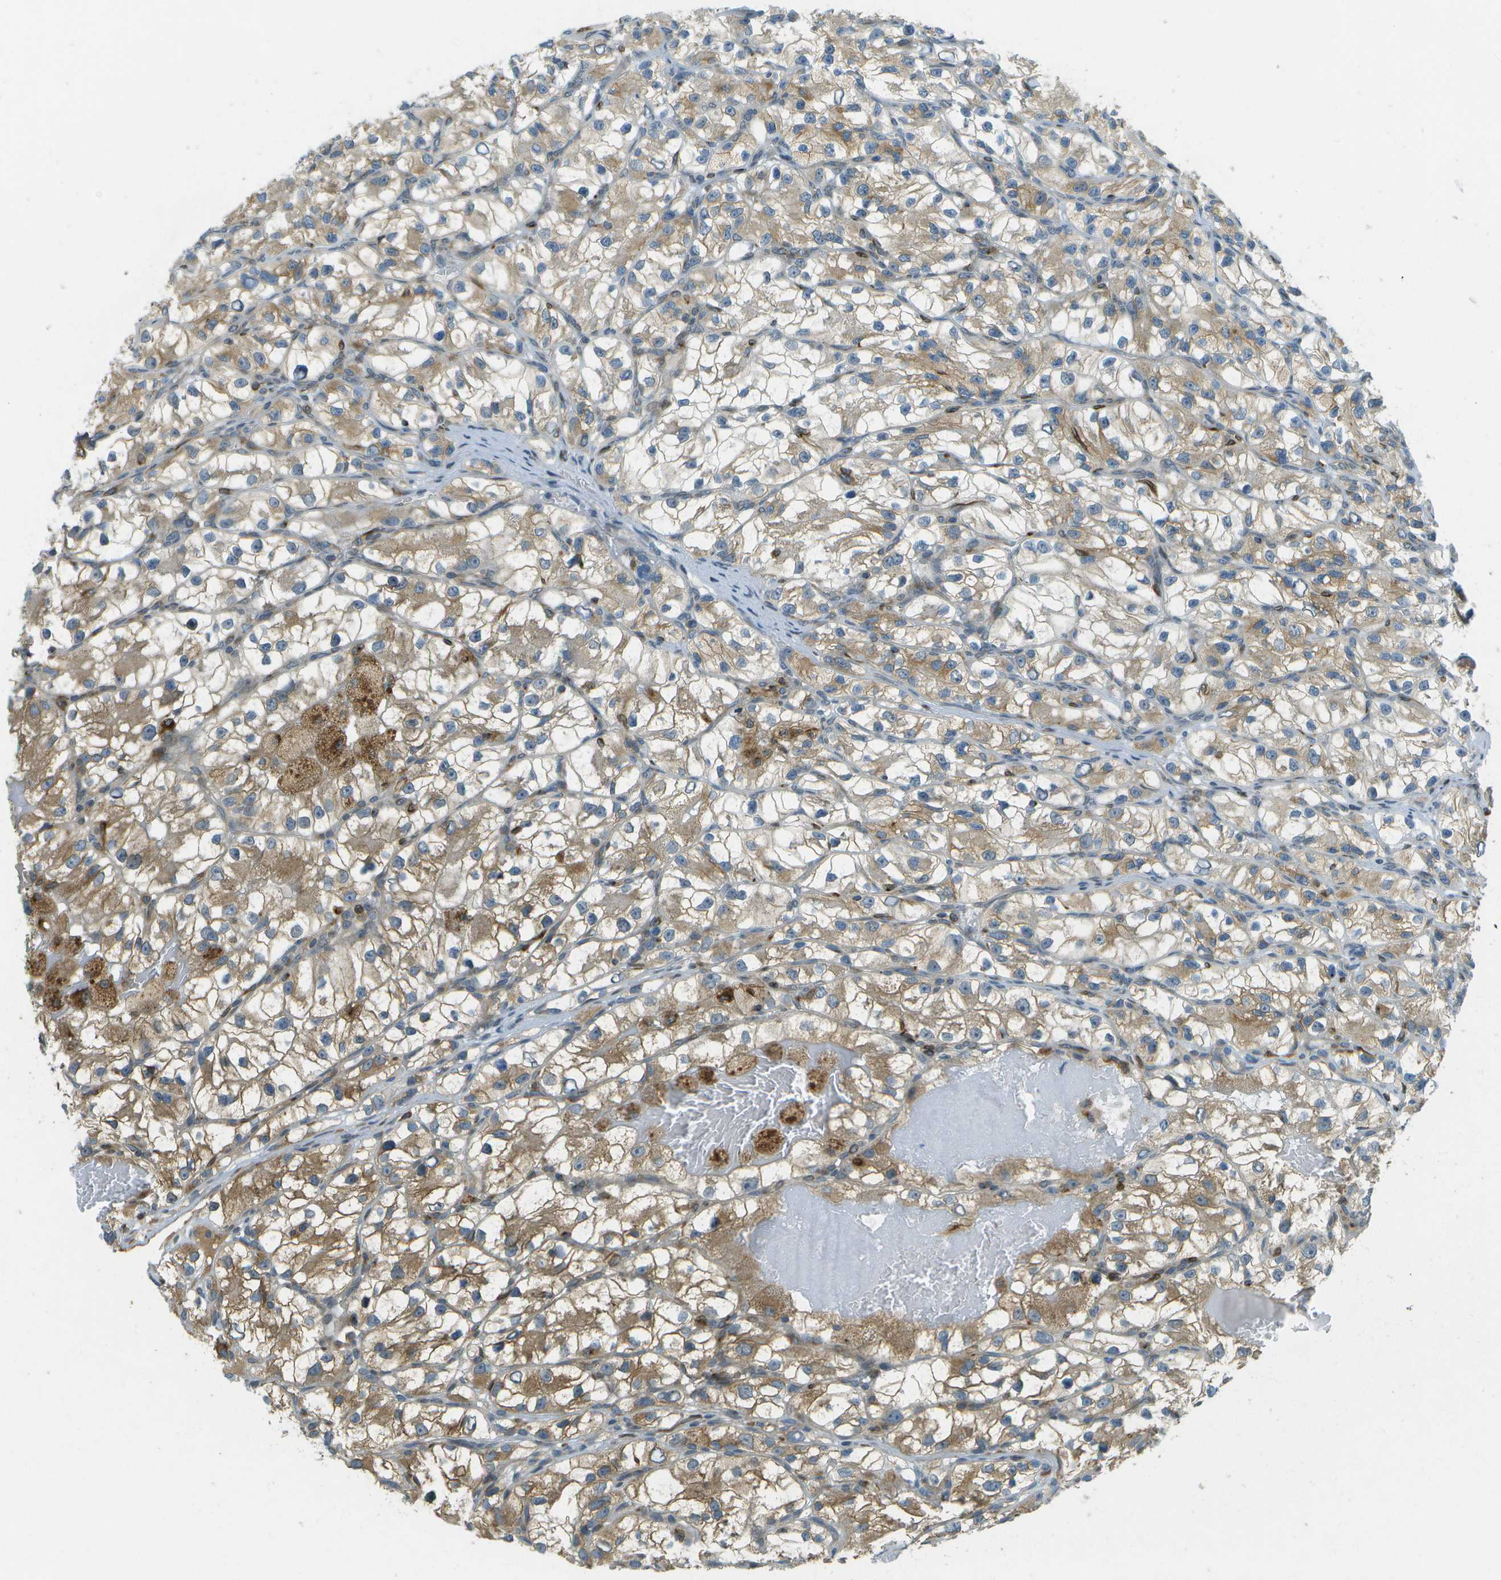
{"staining": {"intensity": "moderate", "quantity": ">75%", "location": "cytoplasmic/membranous"}, "tissue": "renal cancer", "cell_type": "Tumor cells", "image_type": "cancer", "snomed": [{"axis": "morphology", "description": "Adenocarcinoma, NOS"}, {"axis": "topography", "description": "Kidney"}], "caption": "Protein expression analysis of renal adenocarcinoma demonstrates moderate cytoplasmic/membranous expression in about >75% of tumor cells. (Stains: DAB in brown, nuclei in blue, Microscopy: brightfield microscopy at high magnification).", "gene": "TMTC1", "patient": {"sex": "female", "age": 57}}